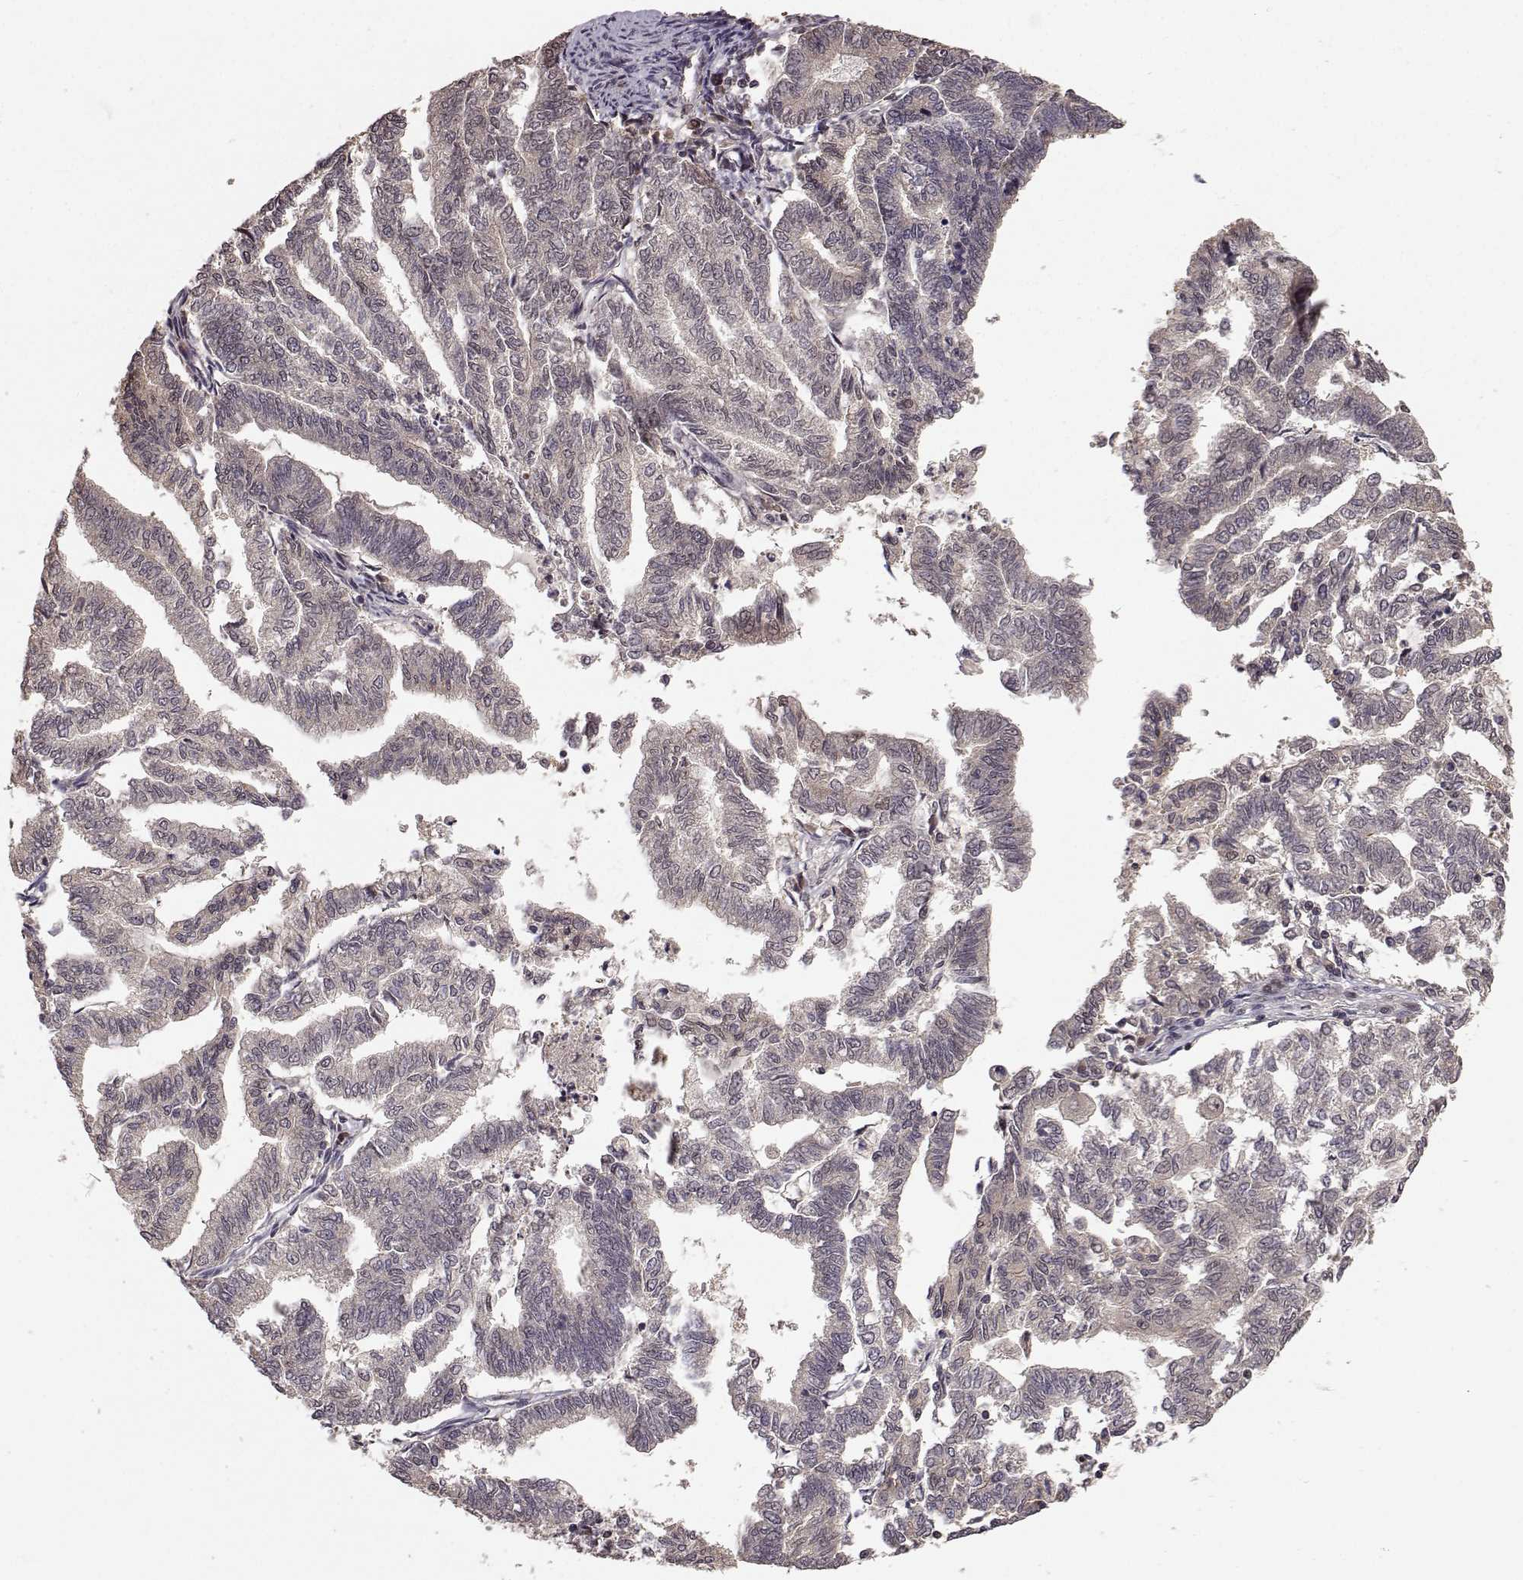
{"staining": {"intensity": "negative", "quantity": "none", "location": "none"}, "tissue": "endometrial cancer", "cell_type": "Tumor cells", "image_type": "cancer", "snomed": [{"axis": "morphology", "description": "Adenocarcinoma, NOS"}, {"axis": "topography", "description": "Endometrium"}], "caption": "Tumor cells are negative for brown protein staining in endometrial cancer.", "gene": "PLEKHG3", "patient": {"sex": "female", "age": 79}}